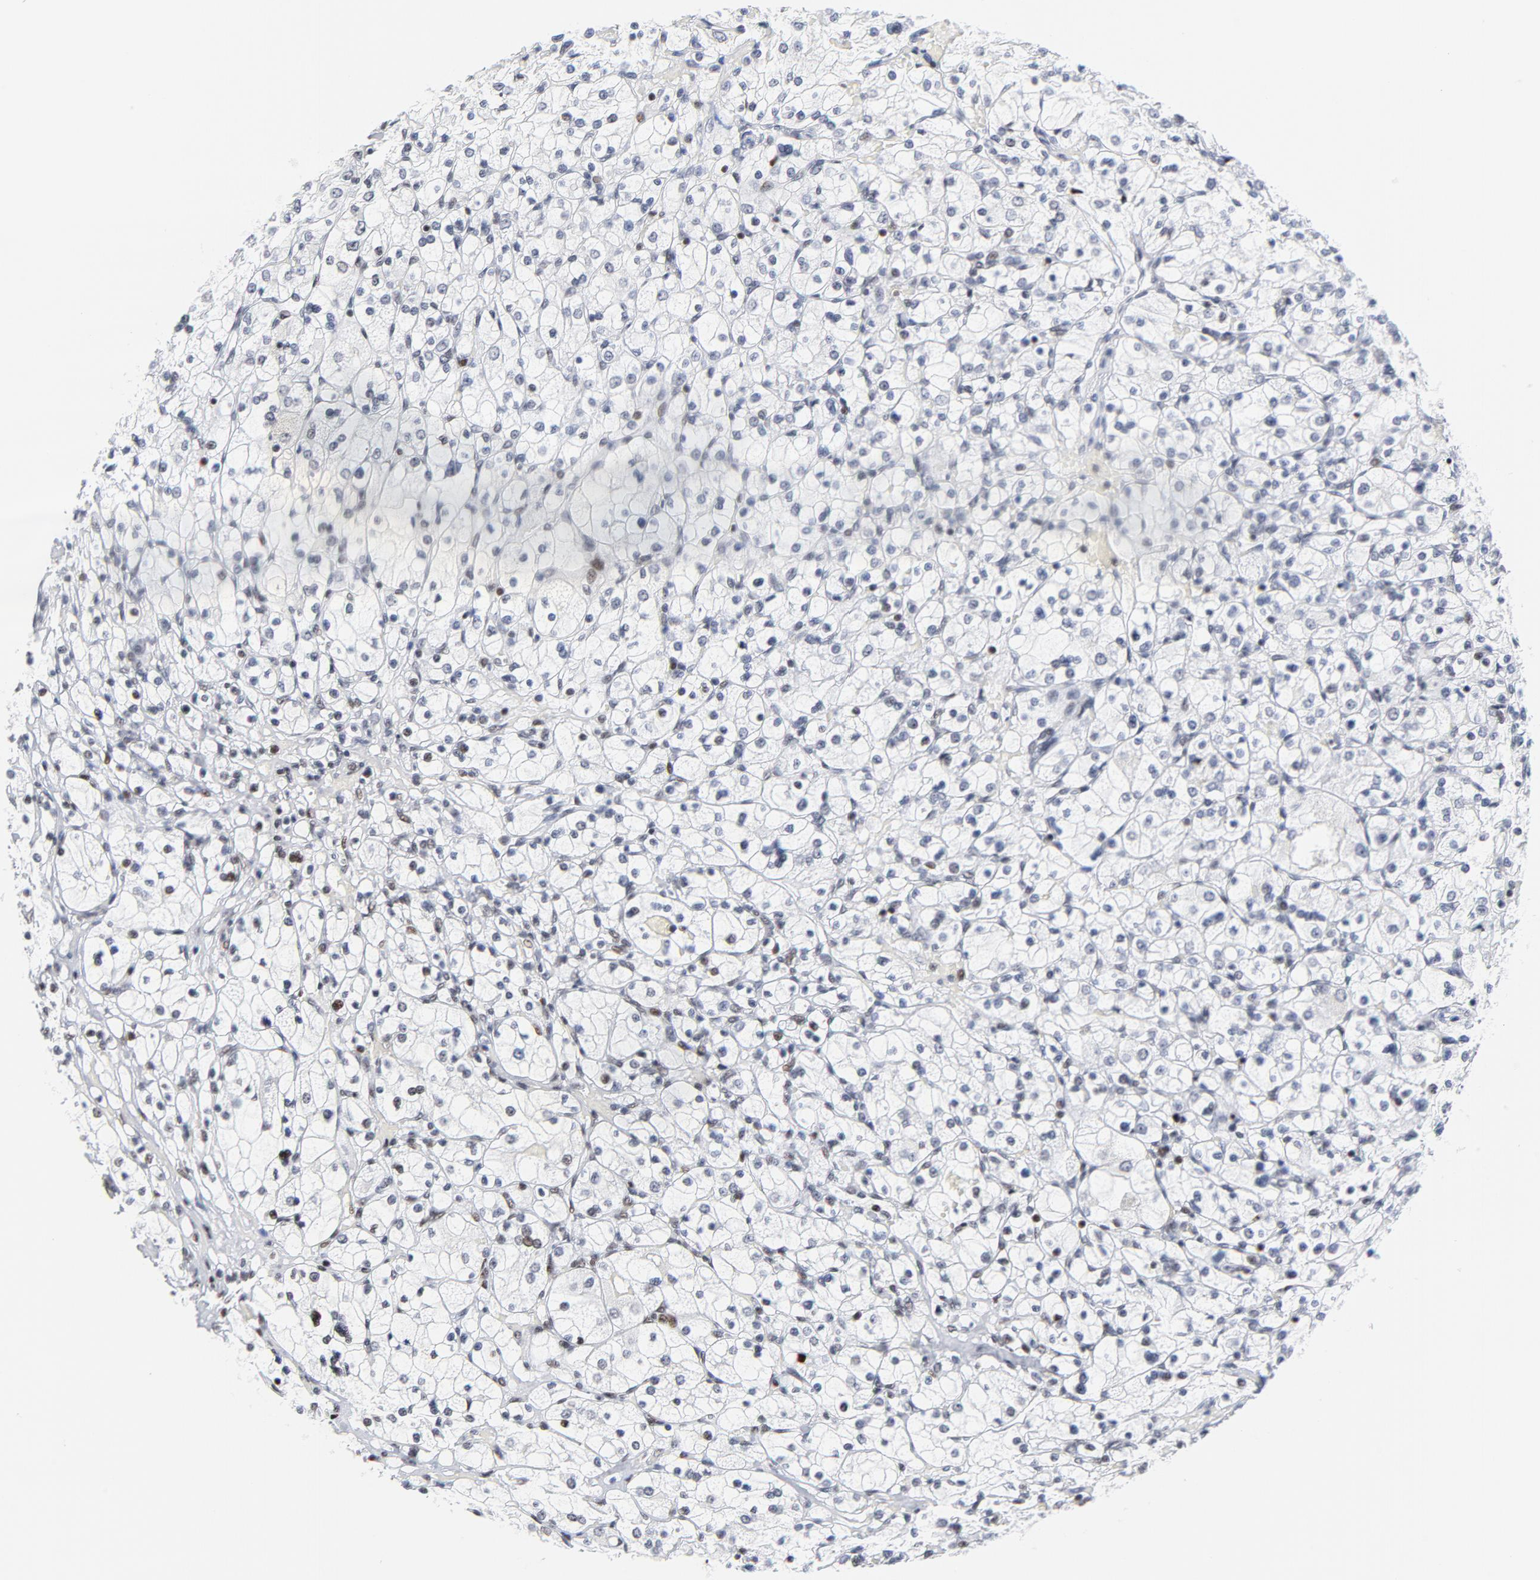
{"staining": {"intensity": "strong", "quantity": "<25%", "location": "nuclear"}, "tissue": "renal cancer", "cell_type": "Tumor cells", "image_type": "cancer", "snomed": [{"axis": "morphology", "description": "Adenocarcinoma, NOS"}, {"axis": "topography", "description": "Kidney"}], "caption": "This histopathology image exhibits immunohistochemistry staining of renal cancer, with medium strong nuclear expression in about <25% of tumor cells.", "gene": "XRCC5", "patient": {"sex": "female", "age": 83}}